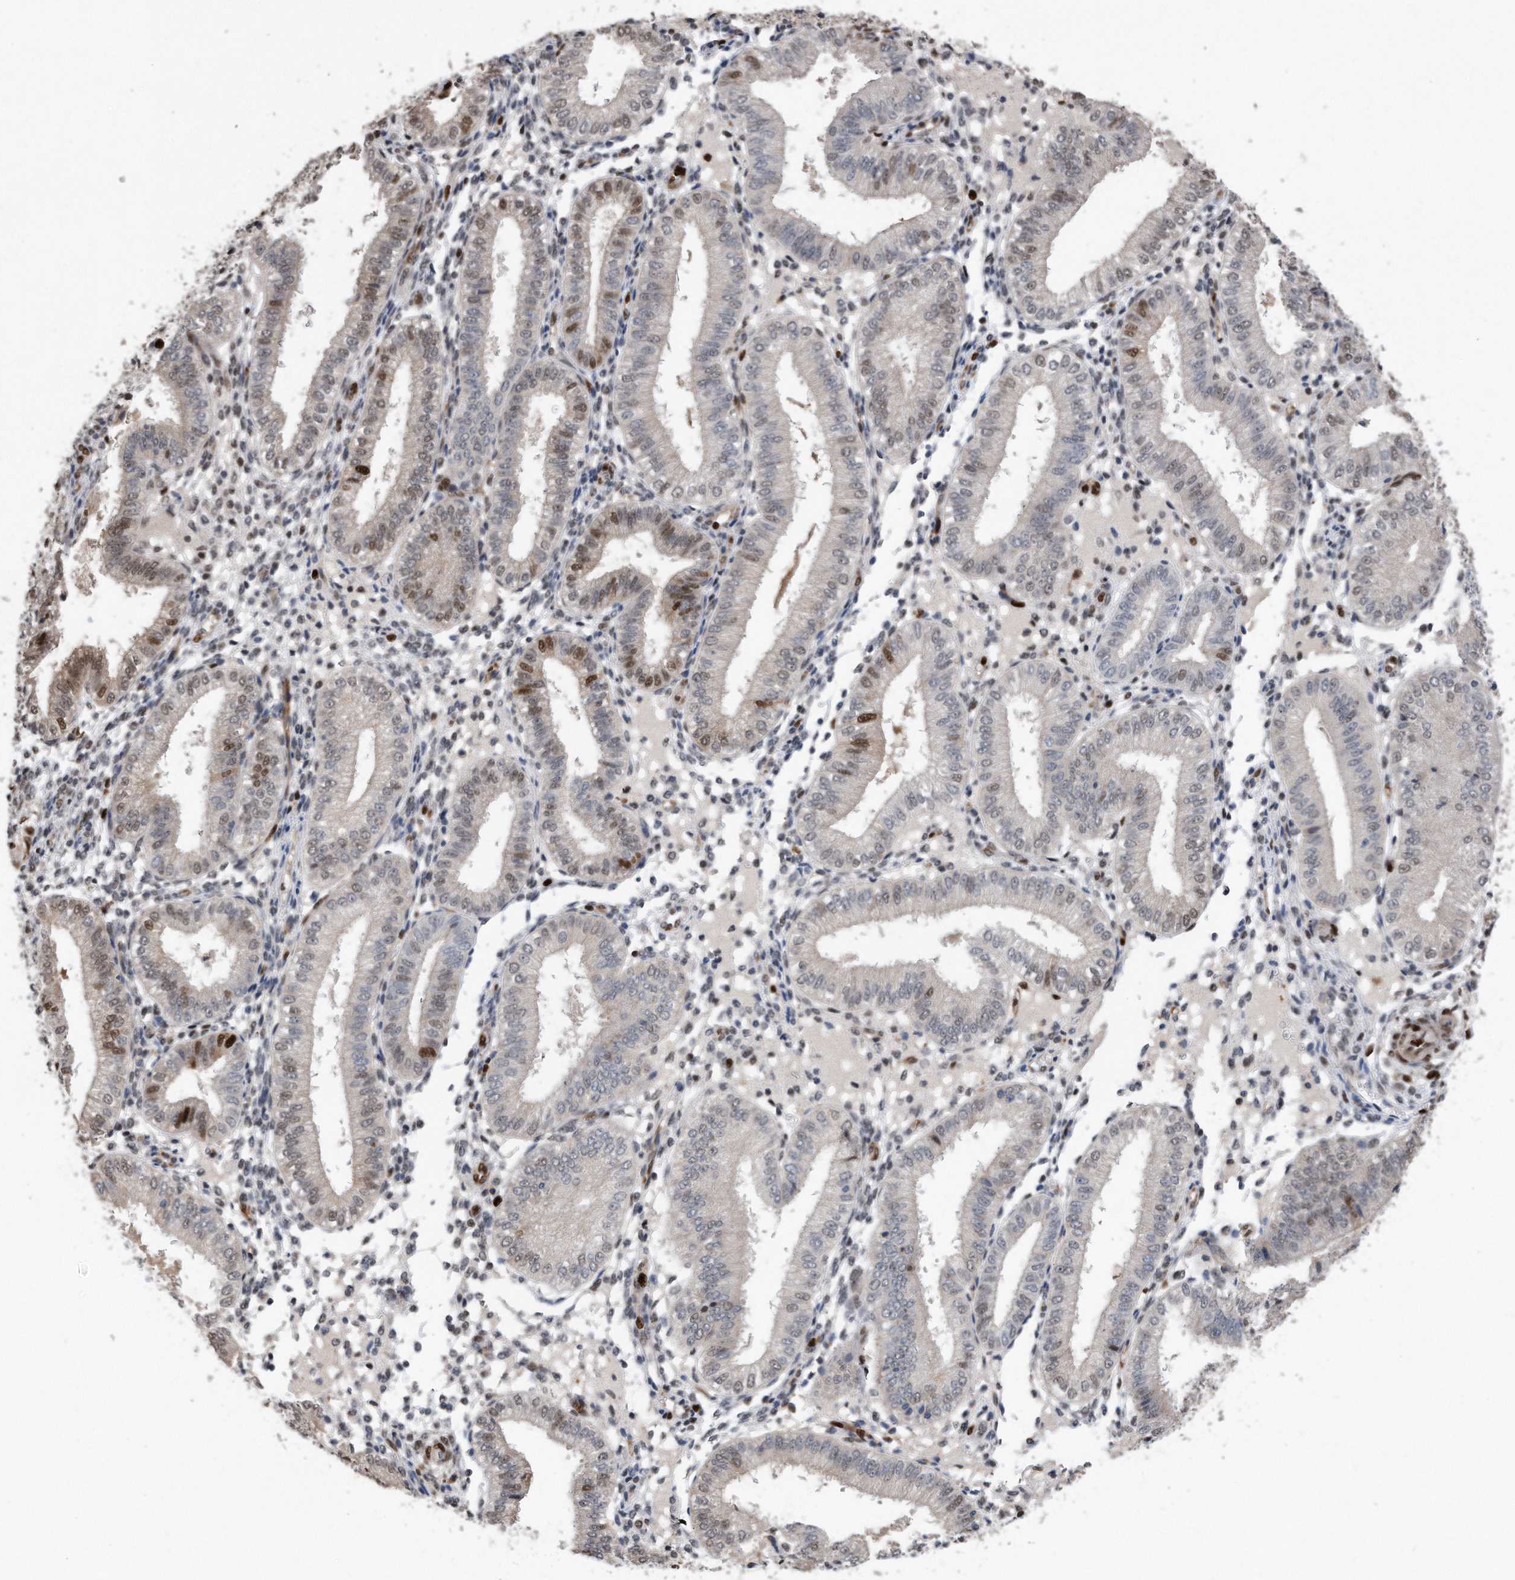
{"staining": {"intensity": "strong", "quantity": "<25%", "location": "nuclear"}, "tissue": "endometrium", "cell_type": "Cells in endometrial stroma", "image_type": "normal", "snomed": [{"axis": "morphology", "description": "Normal tissue, NOS"}, {"axis": "topography", "description": "Endometrium"}], "caption": "High-power microscopy captured an immunohistochemistry (IHC) histopathology image of unremarkable endometrium, revealing strong nuclear expression in approximately <25% of cells in endometrial stroma.", "gene": "PCNA", "patient": {"sex": "female", "age": 39}}